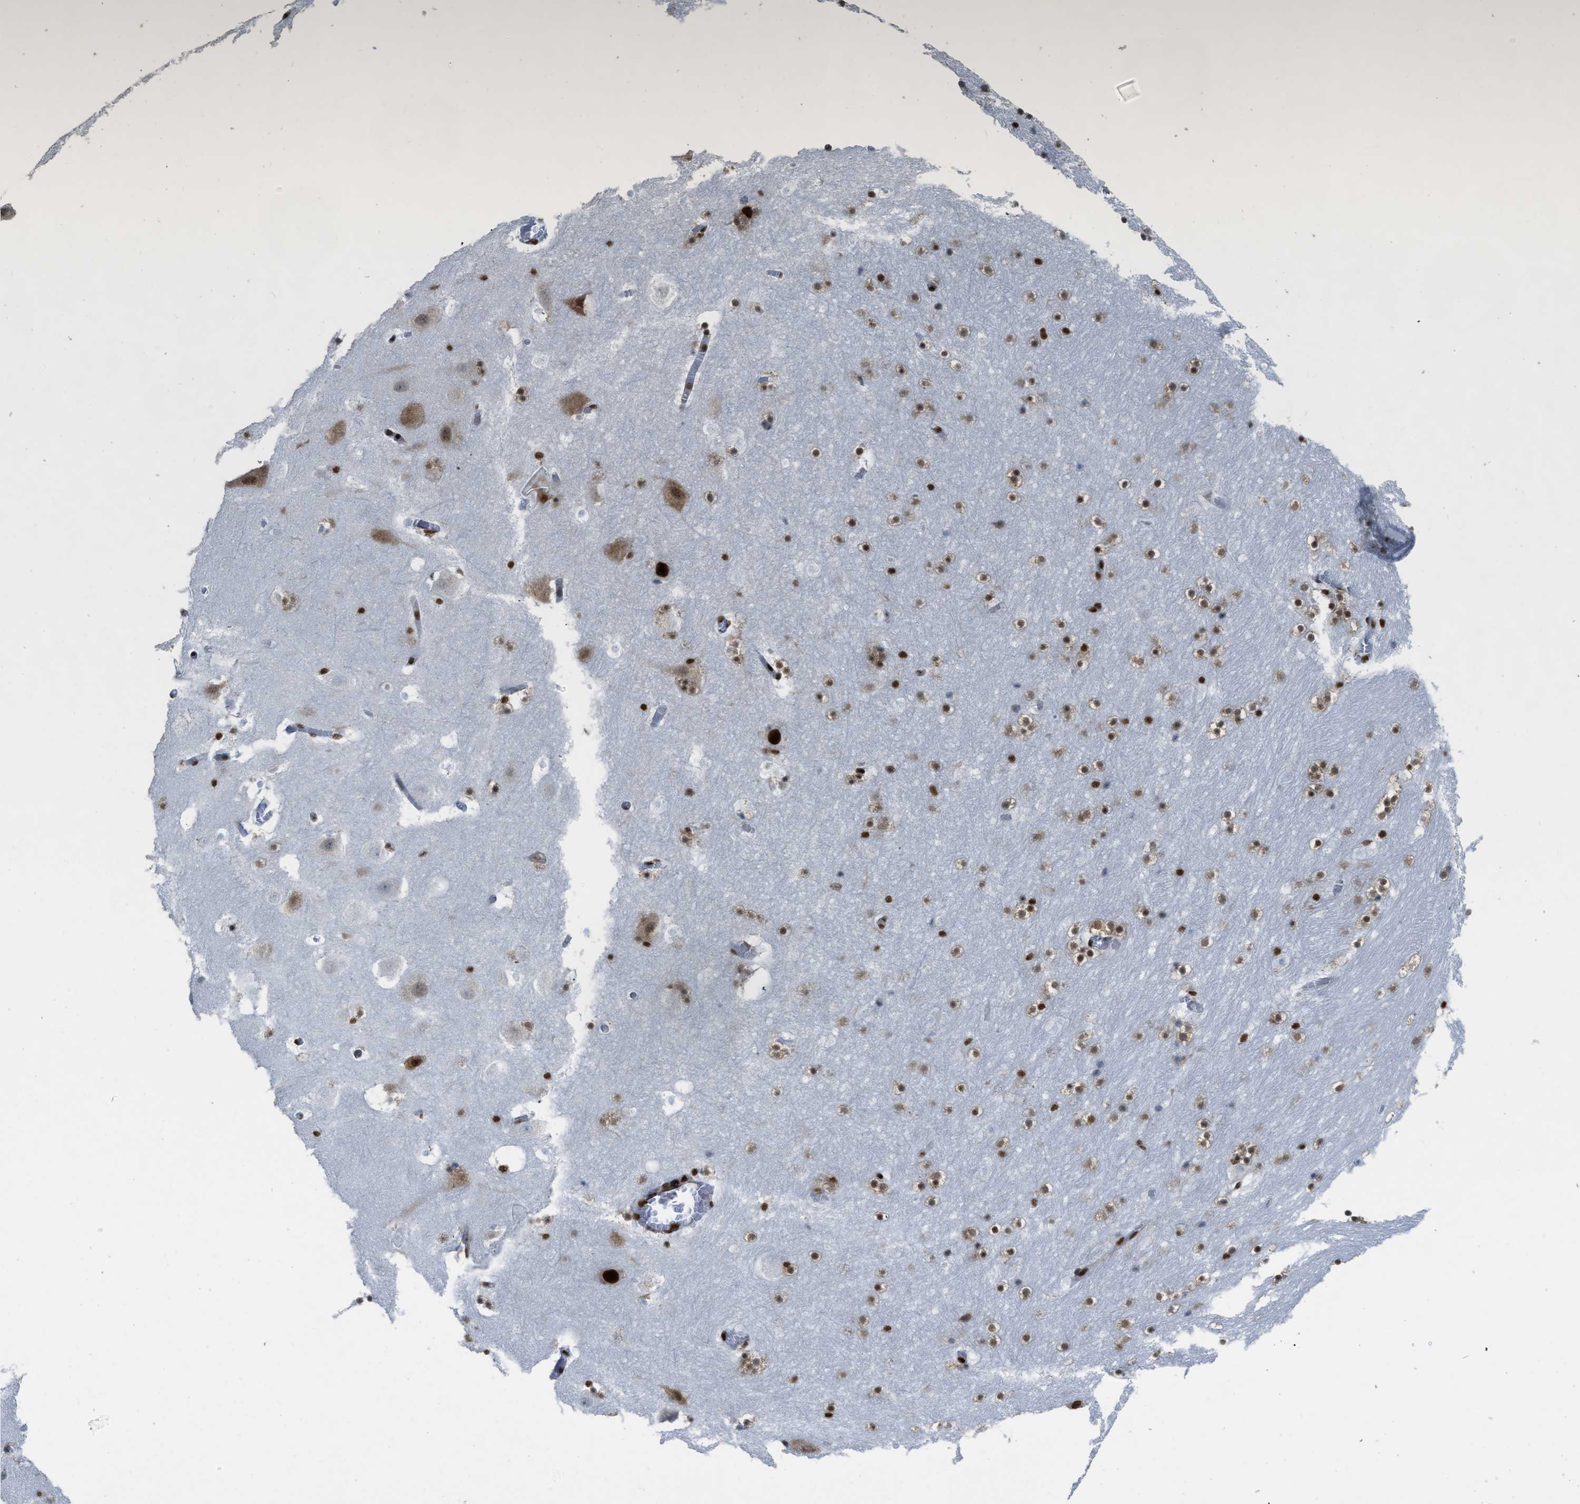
{"staining": {"intensity": "strong", "quantity": ">75%", "location": "nuclear"}, "tissue": "hippocampus", "cell_type": "Glial cells", "image_type": "normal", "snomed": [{"axis": "morphology", "description": "Normal tissue, NOS"}, {"axis": "topography", "description": "Hippocampus"}], "caption": "The micrograph displays immunohistochemical staining of unremarkable hippocampus. There is strong nuclear staining is identified in approximately >75% of glial cells.", "gene": "ZNF207", "patient": {"sex": "male", "age": 45}}